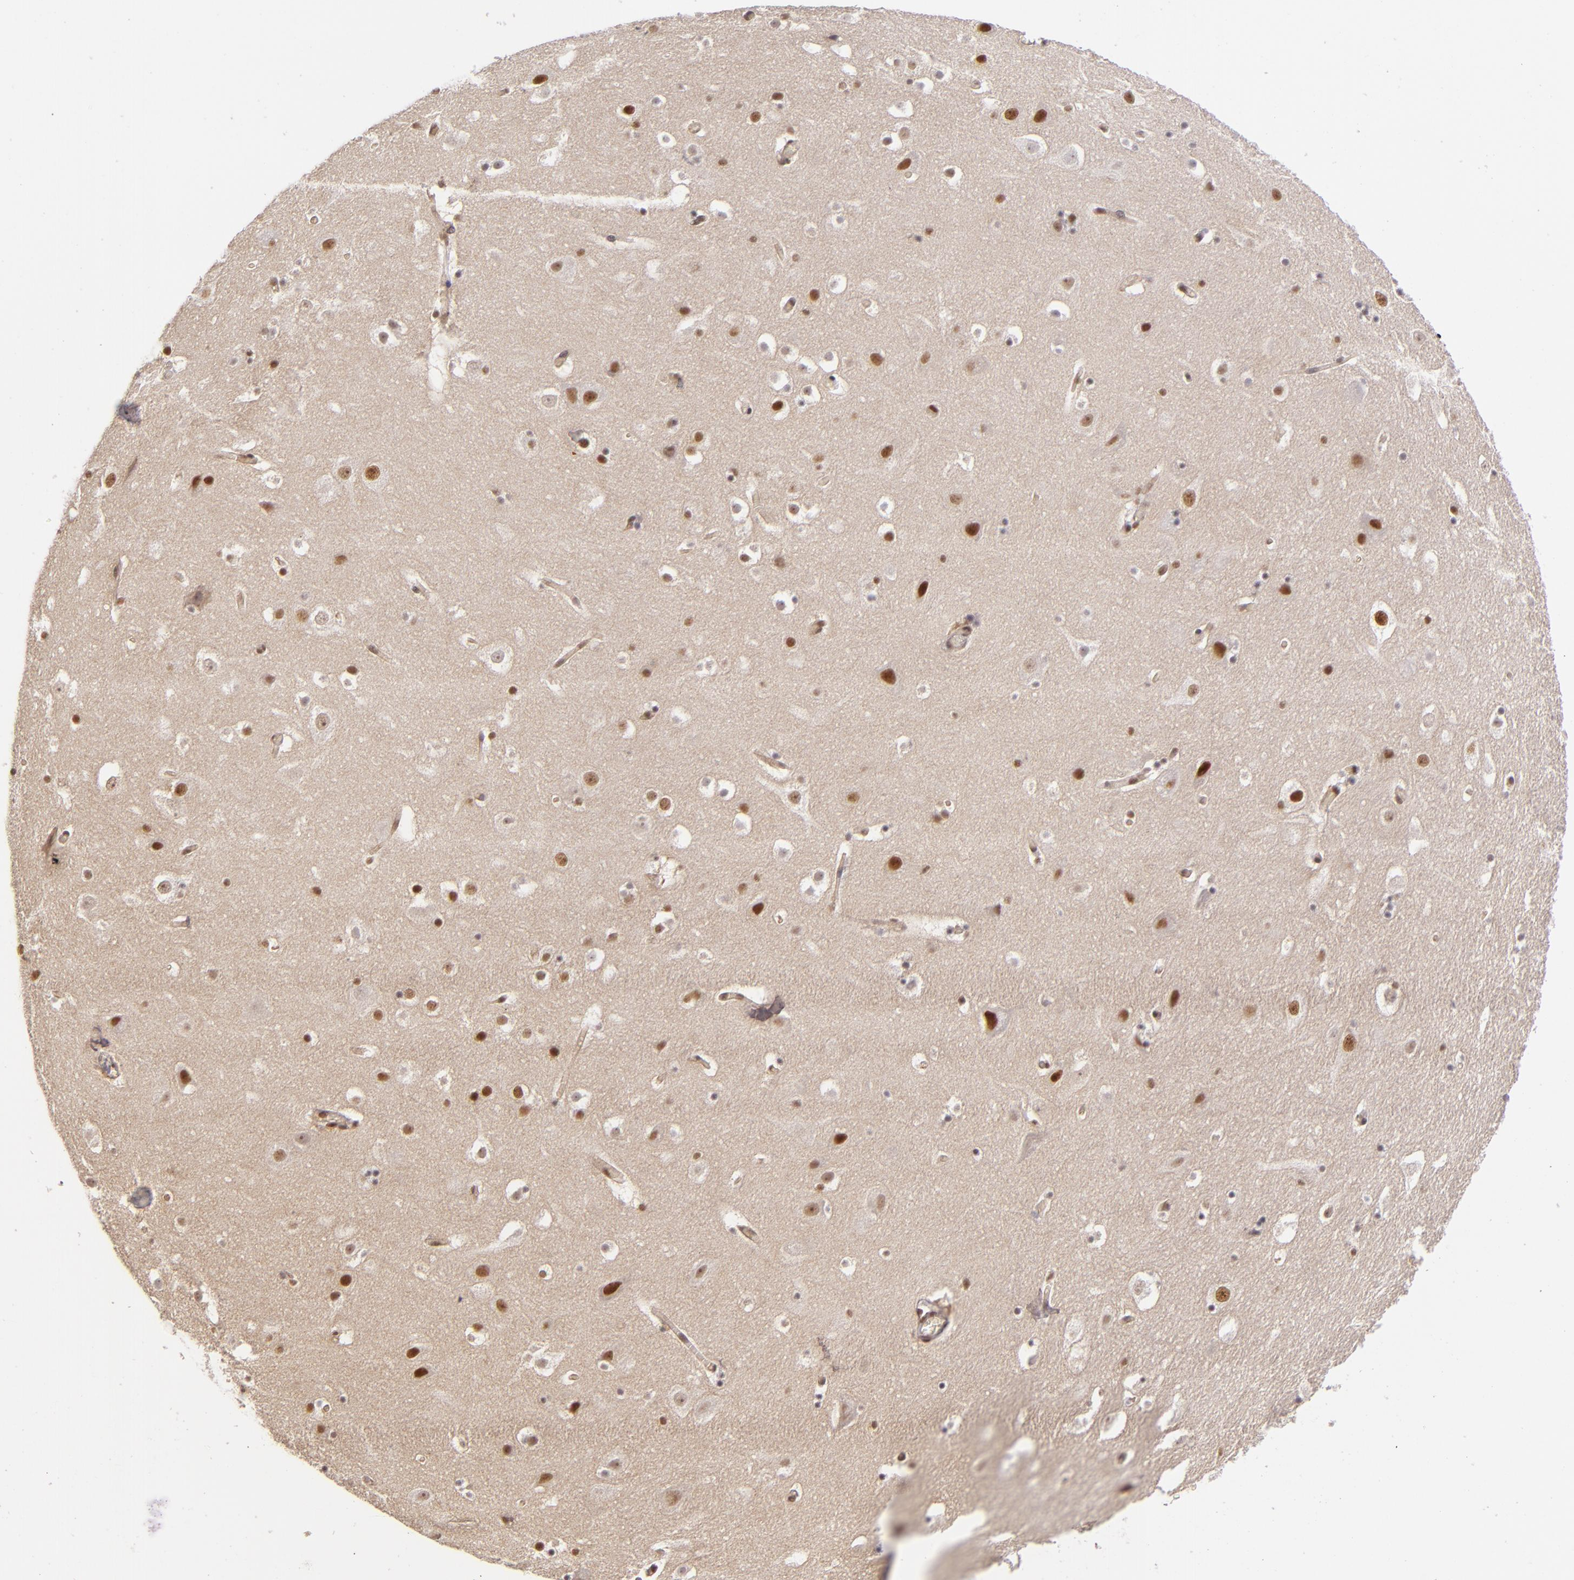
{"staining": {"intensity": "weak", "quantity": "<25%", "location": "nuclear"}, "tissue": "hippocampus", "cell_type": "Glial cells", "image_type": "normal", "snomed": [{"axis": "morphology", "description": "Normal tissue, NOS"}, {"axis": "topography", "description": "Hippocampus"}], "caption": "The micrograph demonstrates no significant expression in glial cells of hippocampus.", "gene": "NCOR2", "patient": {"sex": "male", "age": 45}}